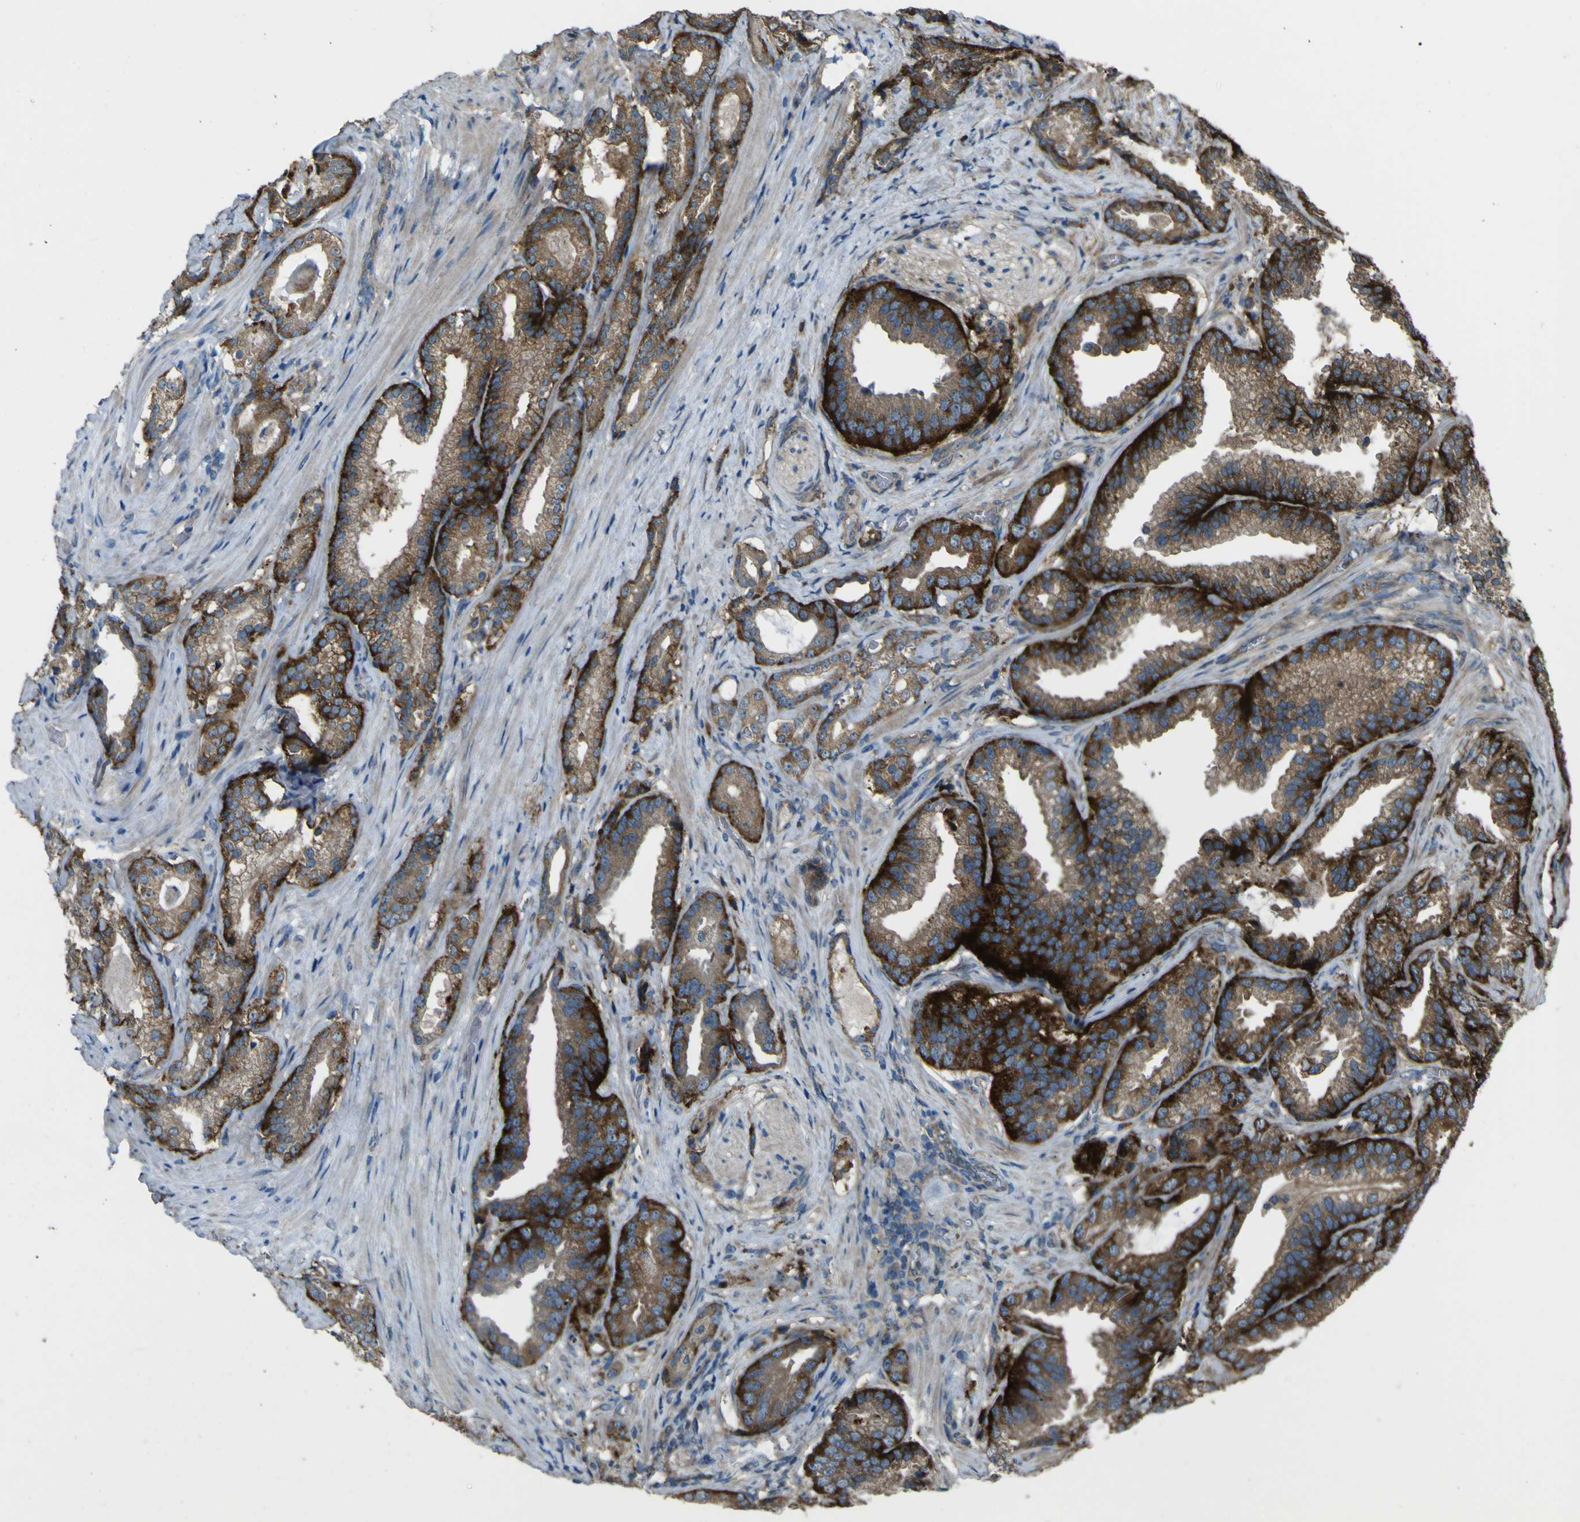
{"staining": {"intensity": "strong", "quantity": ">75%", "location": "cytoplasmic/membranous"}, "tissue": "prostate cancer", "cell_type": "Tumor cells", "image_type": "cancer", "snomed": [{"axis": "morphology", "description": "Adenocarcinoma, Low grade"}, {"axis": "topography", "description": "Prostate"}], "caption": "The image demonstrates immunohistochemical staining of prostate cancer (adenocarcinoma (low-grade)). There is strong cytoplasmic/membranous expression is identified in about >75% of tumor cells.", "gene": "NAALADL2", "patient": {"sex": "male", "age": 59}}